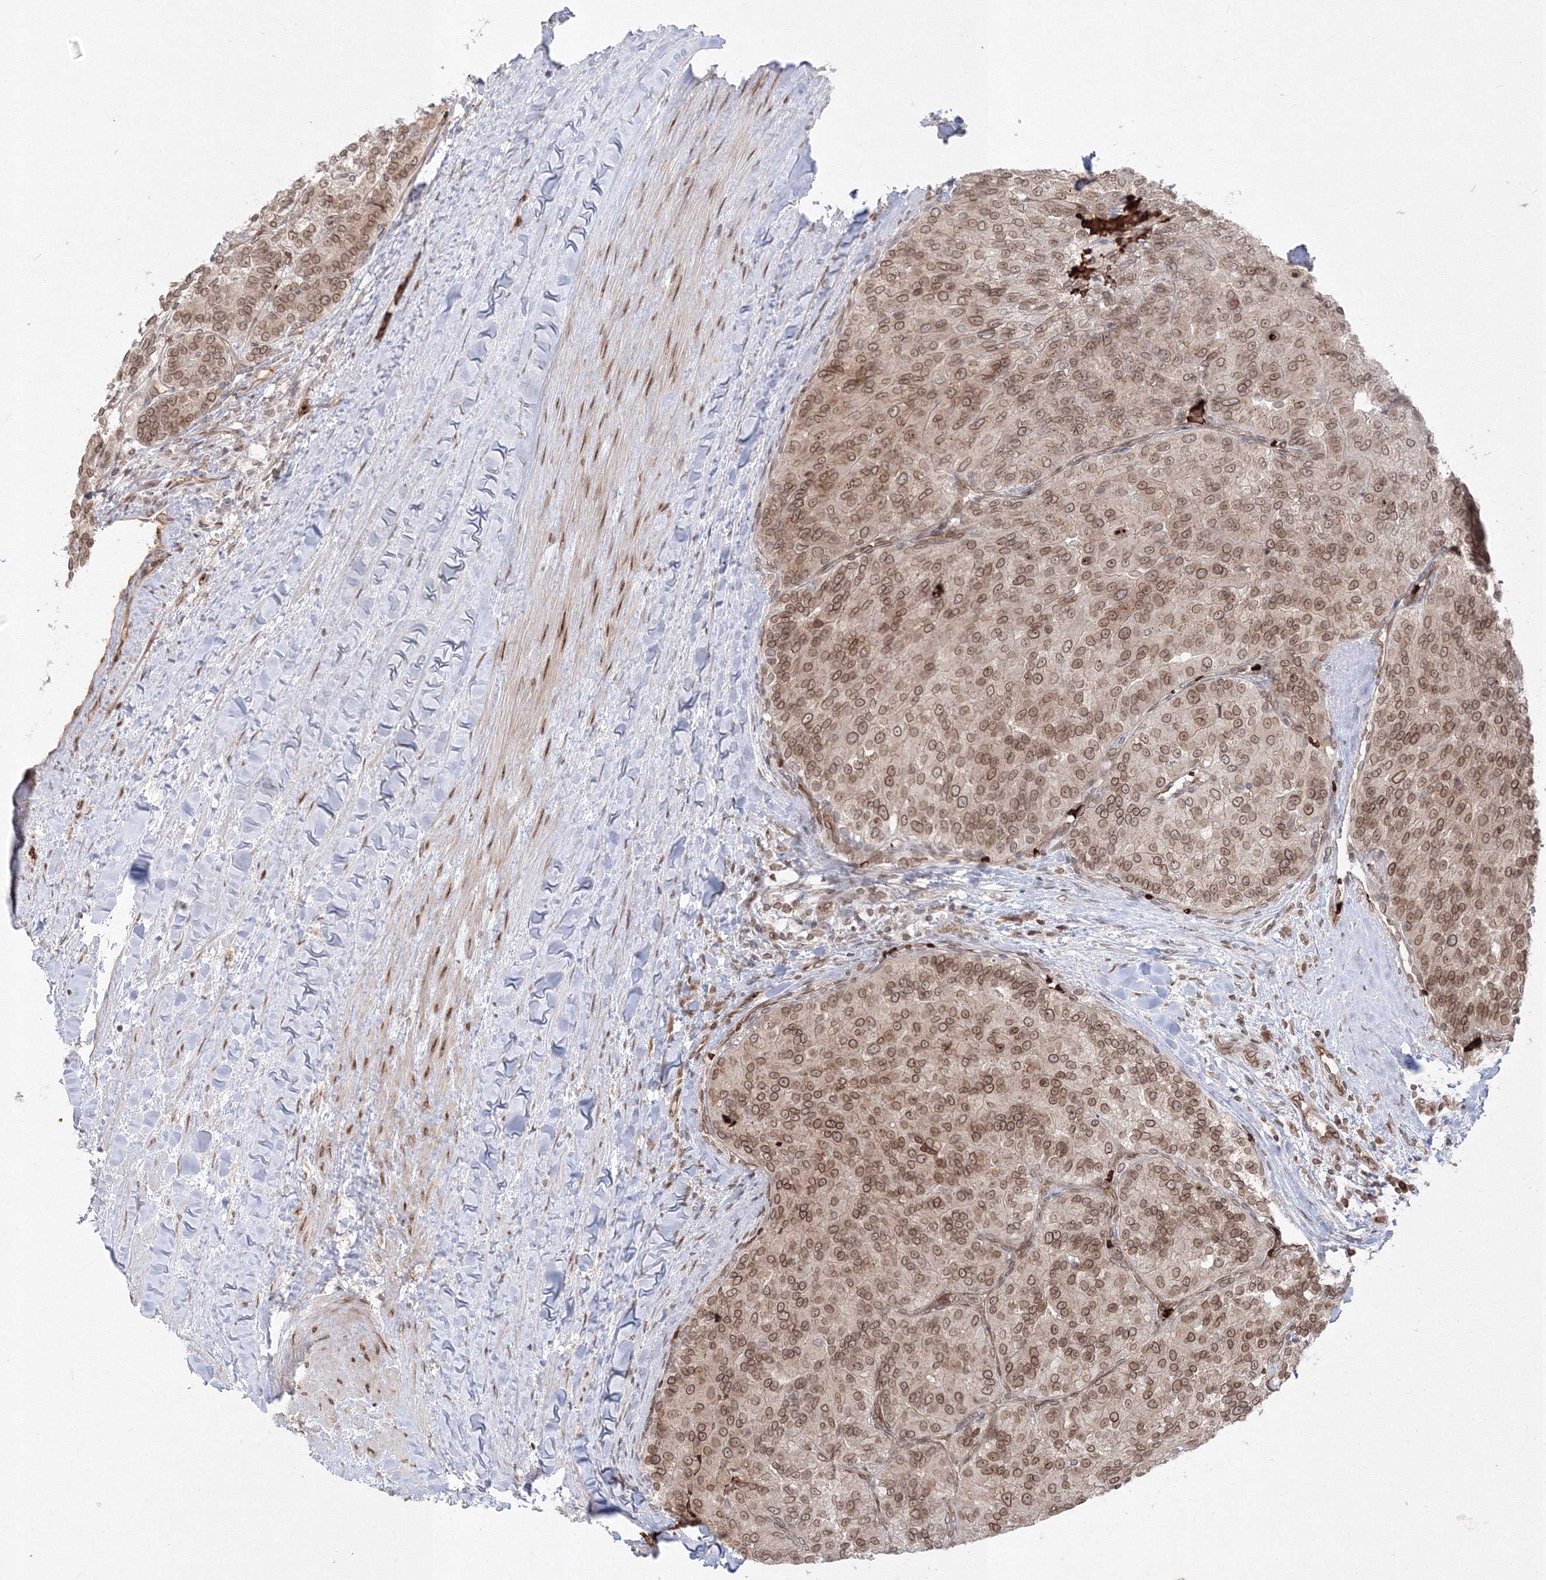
{"staining": {"intensity": "moderate", "quantity": ">75%", "location": "cytoplasmic/membranous,nuclear"}, "tissue": "renal cancer", "cell_type": "Tumor cells", "image_type": "cancer", "snomed": [{"axis": "morphology", "description": "Adenocarcinoma, NOS"}, {"axis": "topography", "description": "Kidney"}], "caption": "A micrograph of human renal cancer (adenocarcinoma) stained for a protein exhibits moderate cytoplasmic/membranous and nuclear brown staining in tumor cells.", "gene": "DNAJB2", "patient": {"sex": "female", "age": 63}}